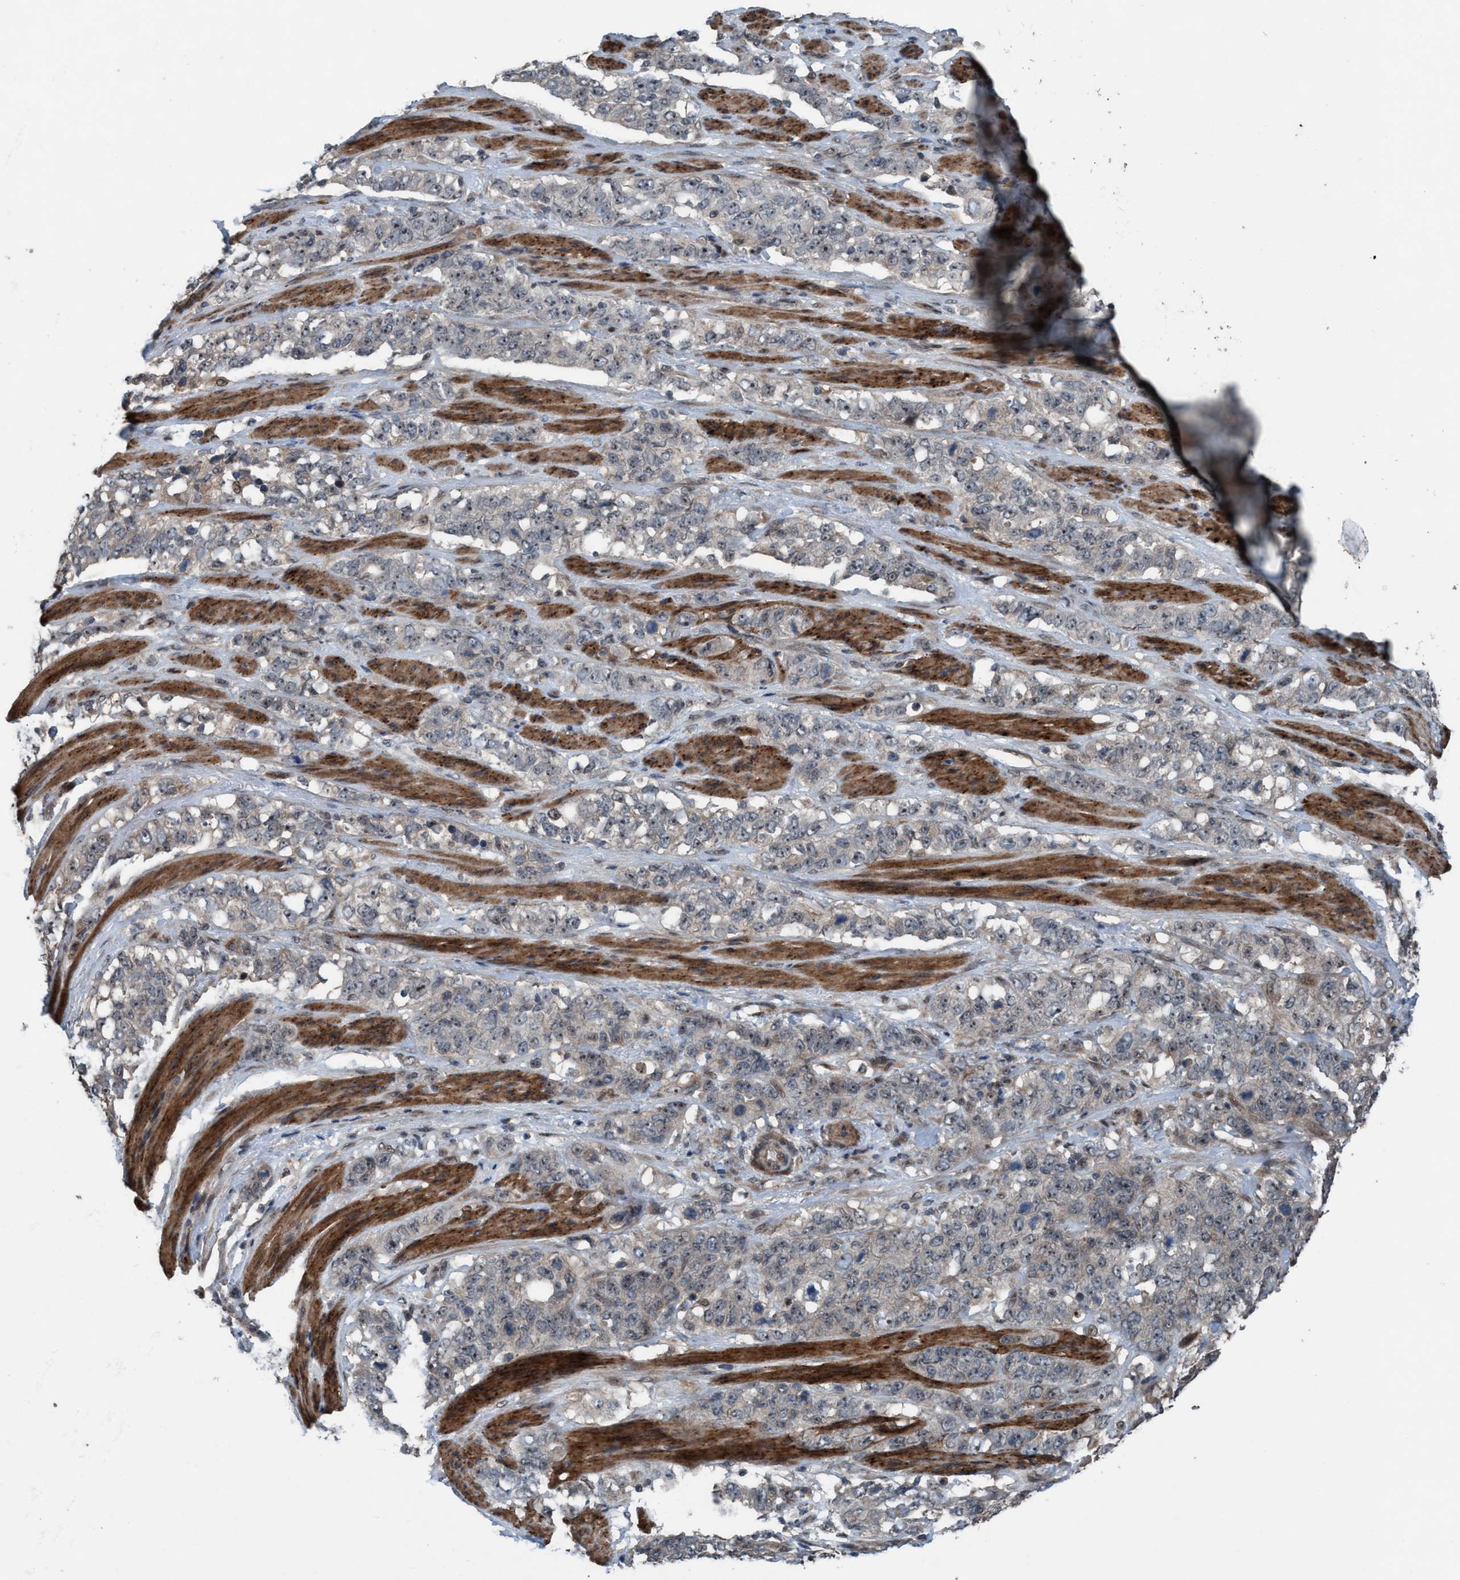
{"staining": {"intensity": "weak", "quantity": ">75%", "location": "cytoplasmic/membranous,nuclear"}, "tissue": "stomach cancer", "cell_type": "Tumor cells", "image_type": "cancer", "snomed": [{"axis": "morphology", "description": "Adenocarcinoma, NOS"}, {"axis": "topography", "description": "Stomach"}], "caption": "Immunohistochemistry micrograph of stomach adenocarcinoma stained for a protein (brown), which reveals low levels of weak cytoplasmic/membranous and nuclear expression in approximately >75% of tumor cells.", "gene": "NISCH", "patient": {"sex": "male", "age": 48}}